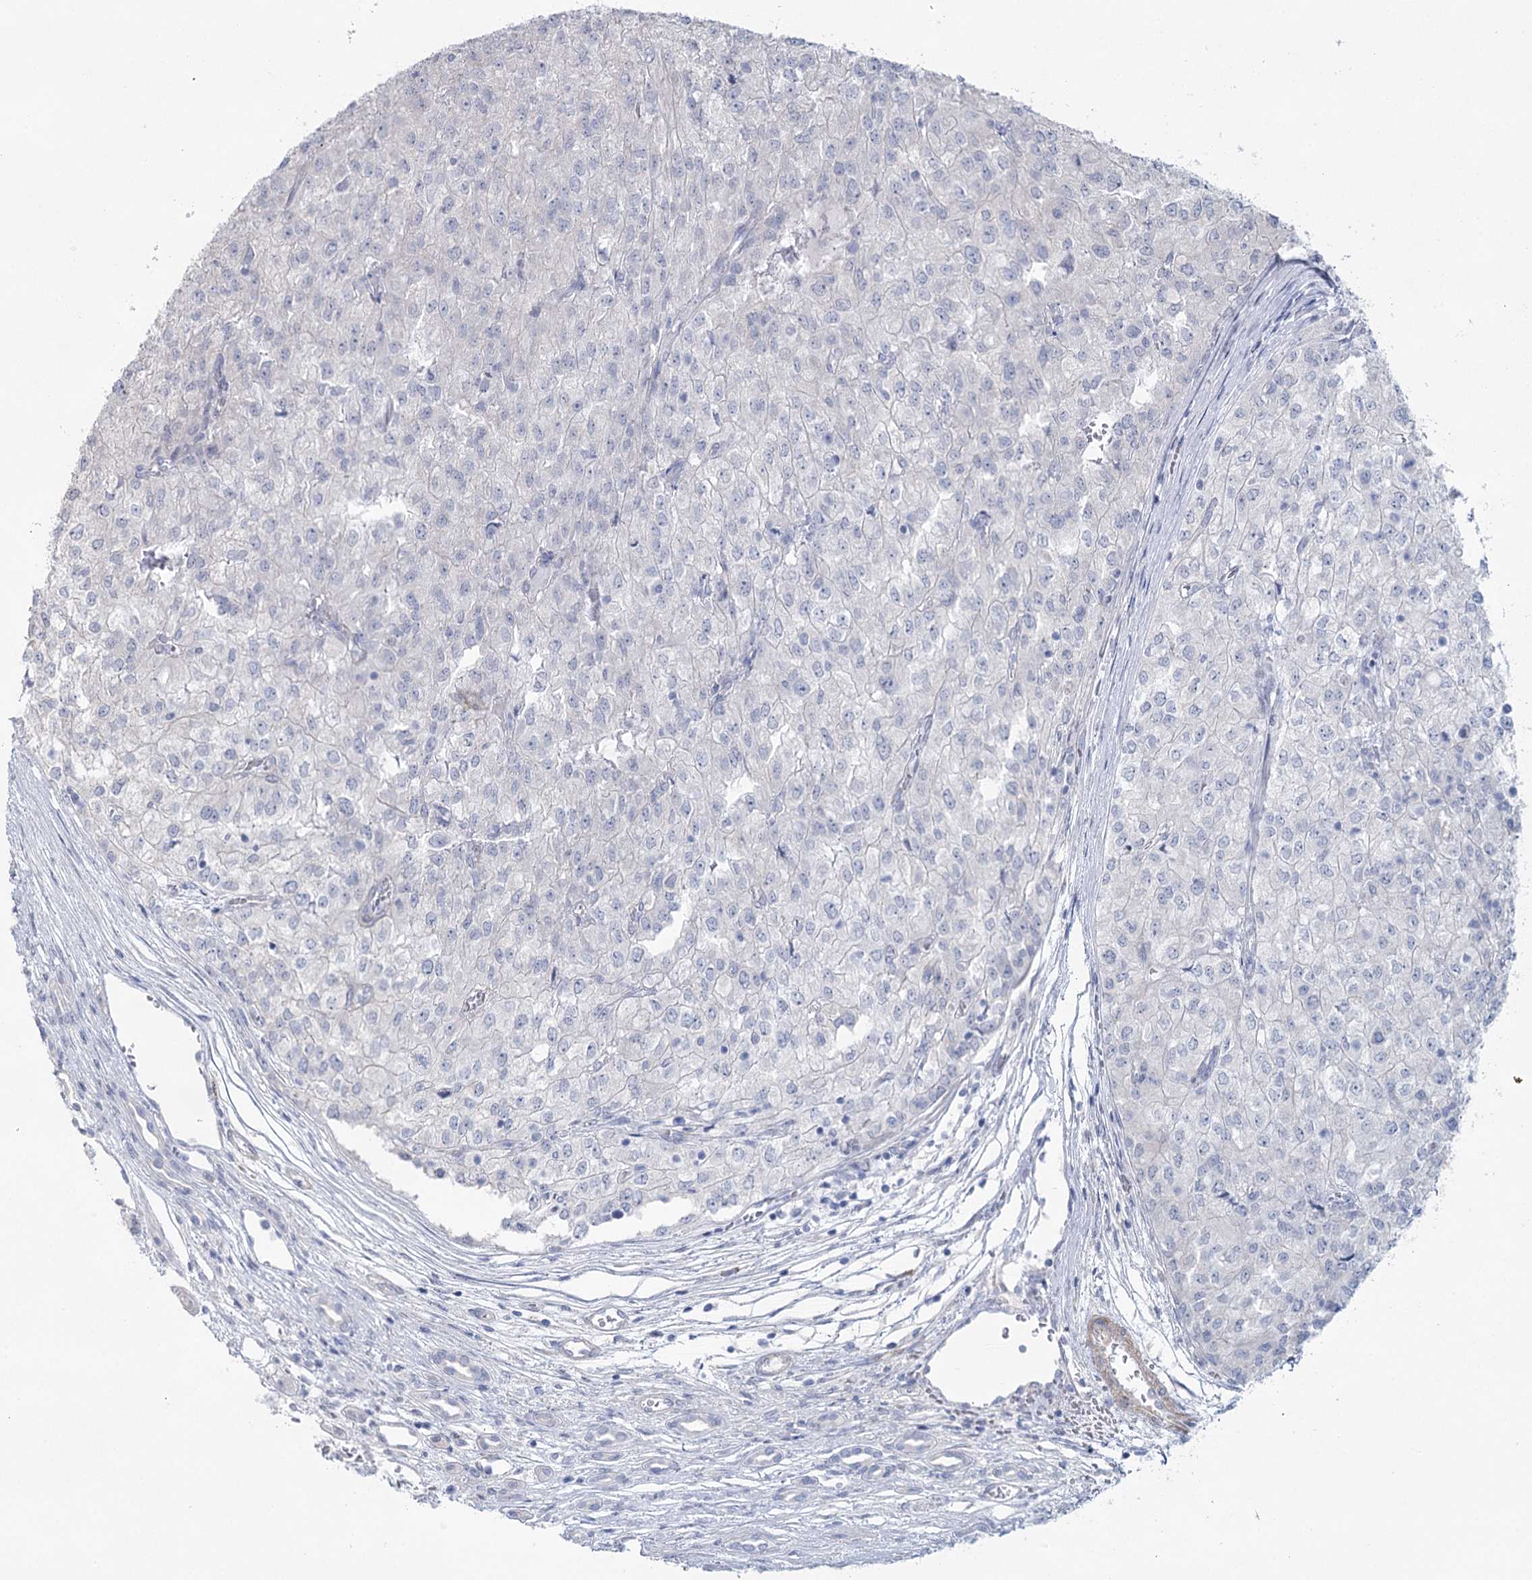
{"staining": {"intensity": "negative", "quantity": "none", "location": "none"}, "tissue": "renal cancer", "cell_type": "Tumor cells", "image_type": "cancer", "snomed": [{"axis": "morphology", "description": "Adenocarcinoma, NOS"}, {"axis": "topography", "description": "Kidney"}], "caption": "DAB (3,3'-diaminobenzidine) immunohistochemical staining of human renal cancer (adenocarcinoma) reveals no significant positivity in tumor cells.", "gene": "CCDC88A", "patient": {"sex": "female", "age": 54}}